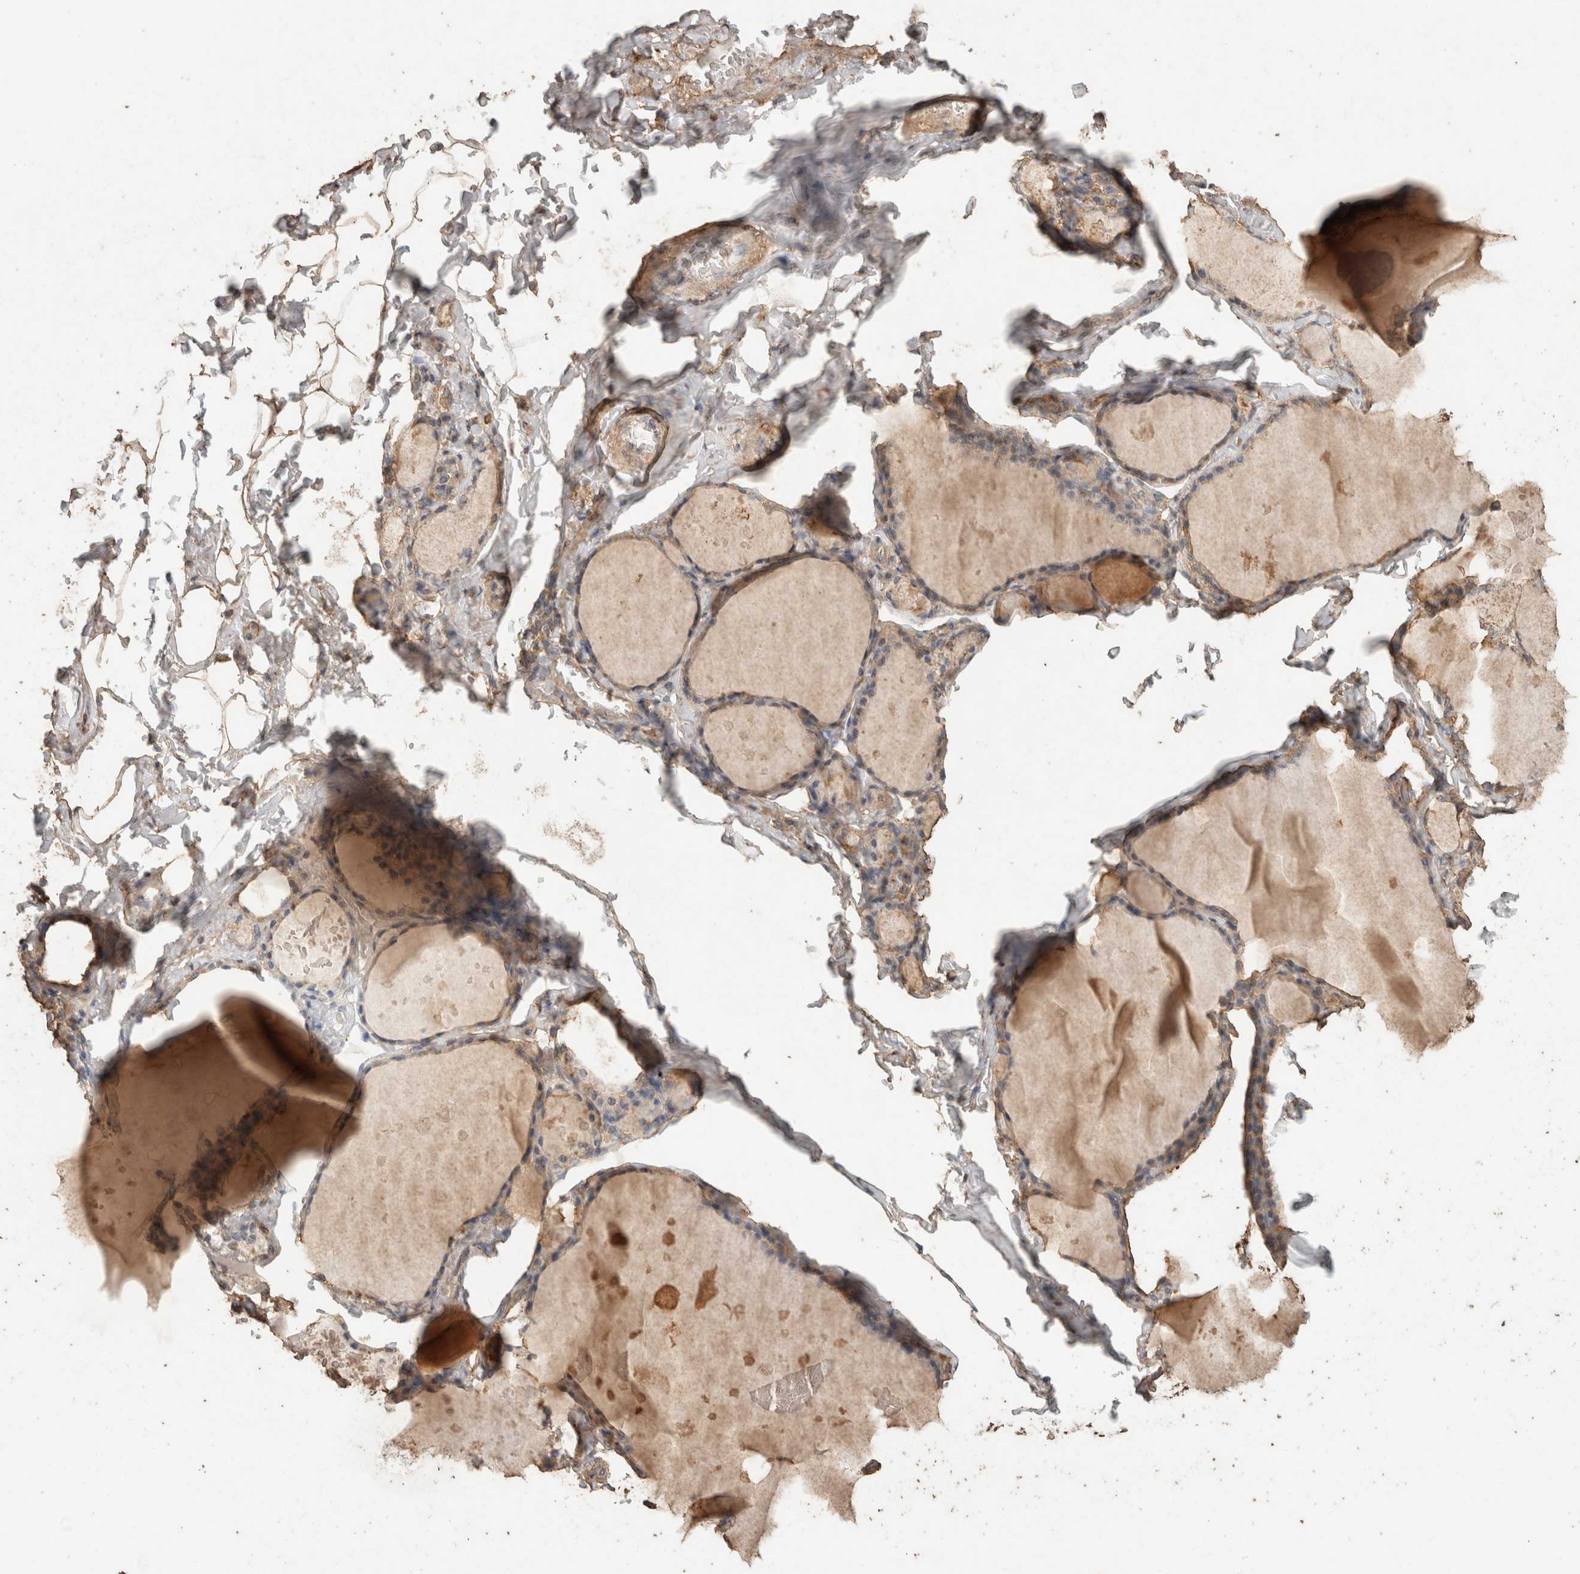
{"staining": {"intensity": "weak", "quantity": ">75%", "location": "cytoplasmic/membranous"}, "tissue": "thyroid gland", "cell_type": "Glandular cells", "image_type": "normal", "snomed": [{"axis": "morphology", "description": "Normal tissue, NOS"}, {"axis": "topography", "description": "Thyroid gland"}], "caption": "The histopathology image displays a brown stain indicating the presence of a protein in the cytoplasmic/membranous of glandular cells in thyroid gland.", "gene": "CX3CL1", "patient": {"sex": "male", "age": 56}}